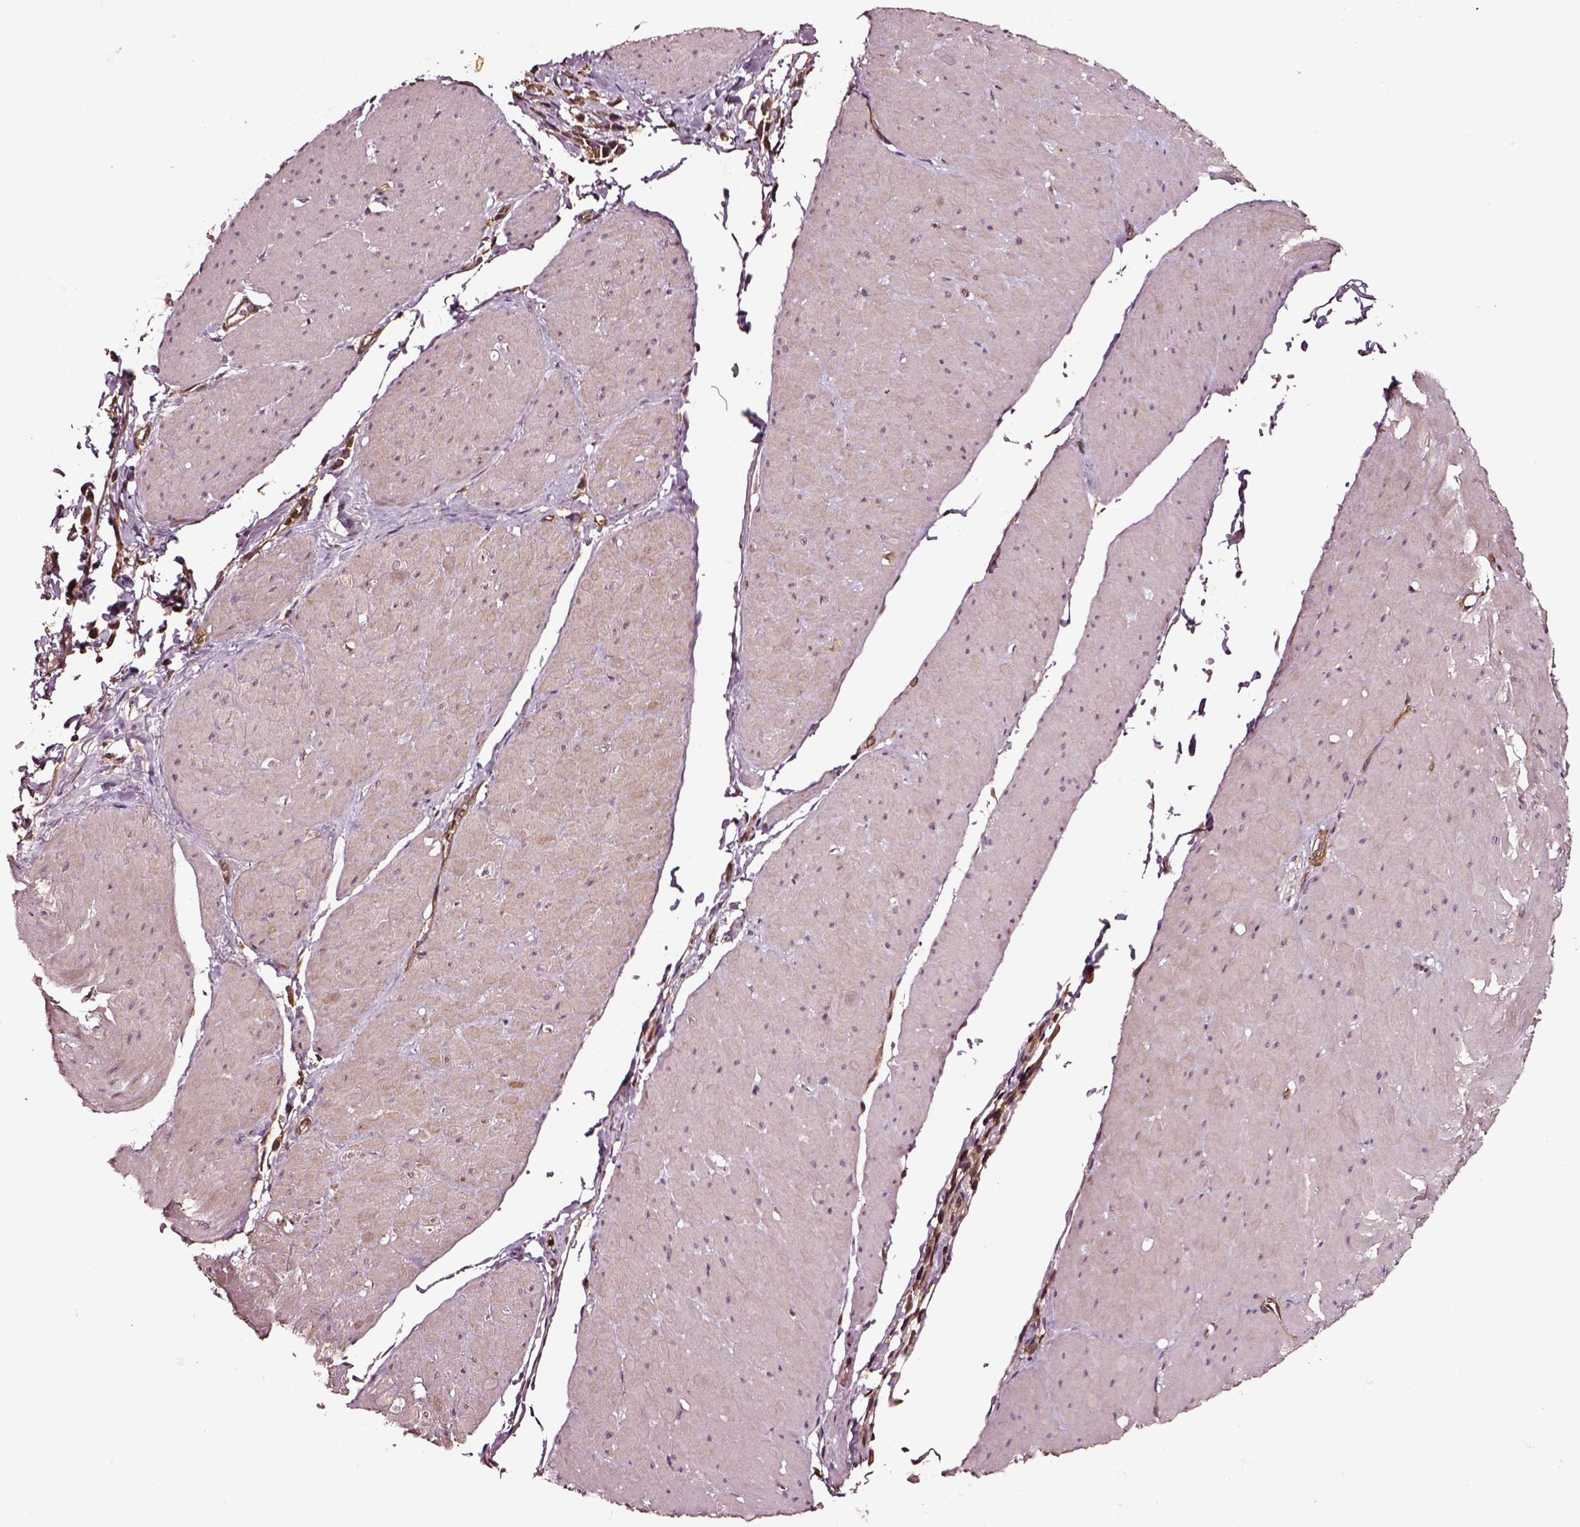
{"staining": {"intensity": "moderate", "quantity": ">75%", "location": "cytoplasmic/membranous"}, "tissue": "stomach cancer", "cell_type": "Tumor cells", "image_type": "cancer", "snomed": [{"axis": "morphology", "description": "Adenocarcinoma, NOS"}, {"axis": "topography", "description": "Stomach"}], "caption": "Immunohistochemistry staining of stomach adenocarcinoma, which reveals medium levels of moderate cytoplasmic/membranous positivity in approximately >75% of tumor cells indicating moderate cytoplasmic/membranous protein positivity. The staining was performed using DAB (brown) for protein detection and nuclei were counterstained in hematoxylin (blue).", "gene": "RASSF5", "patient": {"sex": "male", "age": 47}}